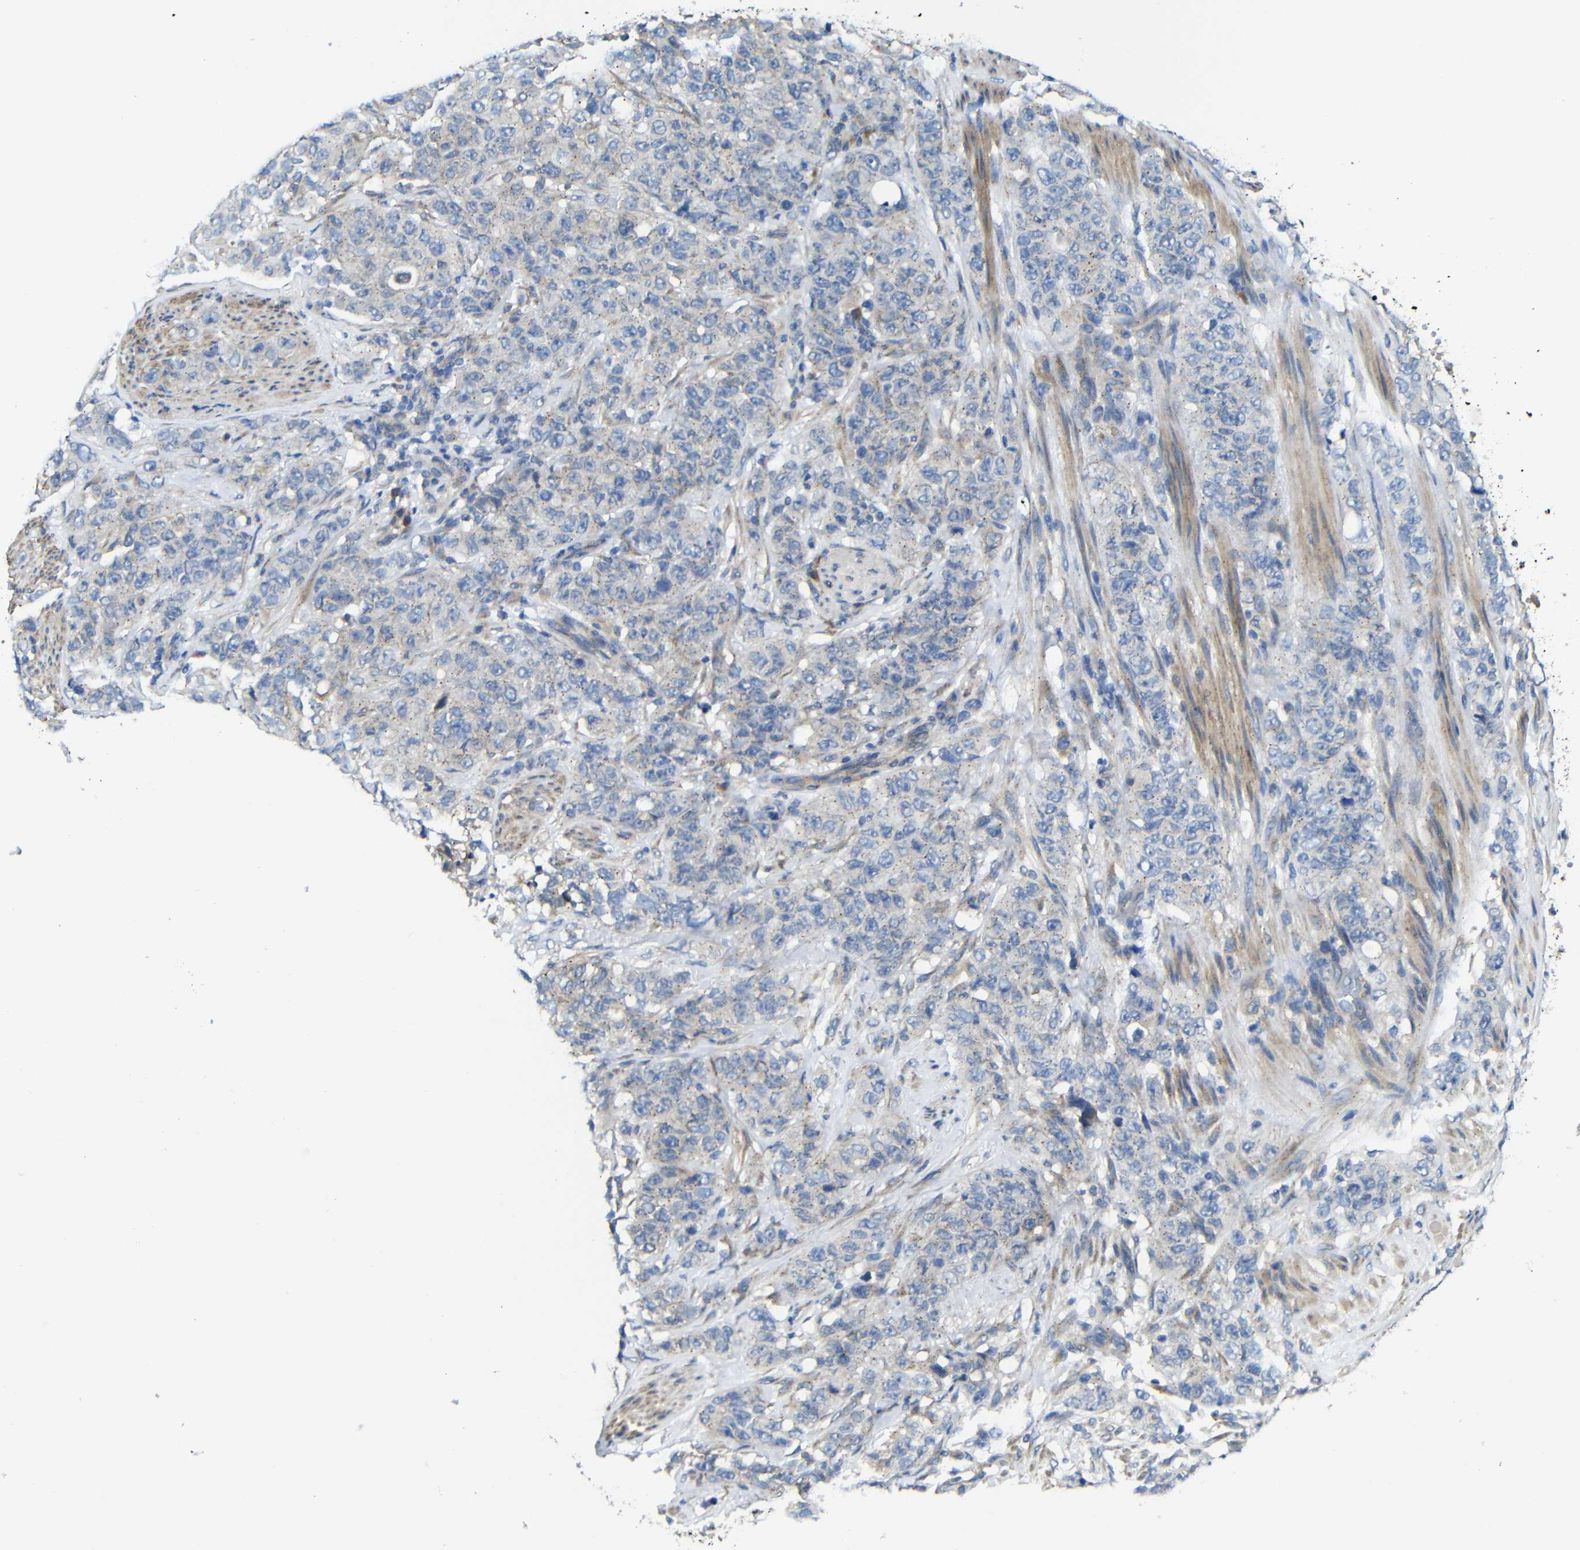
{"staining": {"intensity": "negative", "quantity": "none", "location": "none"}, "tissue": "stomach cancer", "cell_type": "Tumor cells", "image_type": "cancer", "snomed": [{"axis": "morphology", "description": "Adenocarcinoma, NOS"}, {"axis": "topography", "description": "Stomach"}], "caption": "DAB immunohistochemical staining of adenocarcinoma (stomach) demonstrates no significant positivity in tumor cells.", "gene": "DDRGK1", "patient": {"sex": "male", "age": 48}}